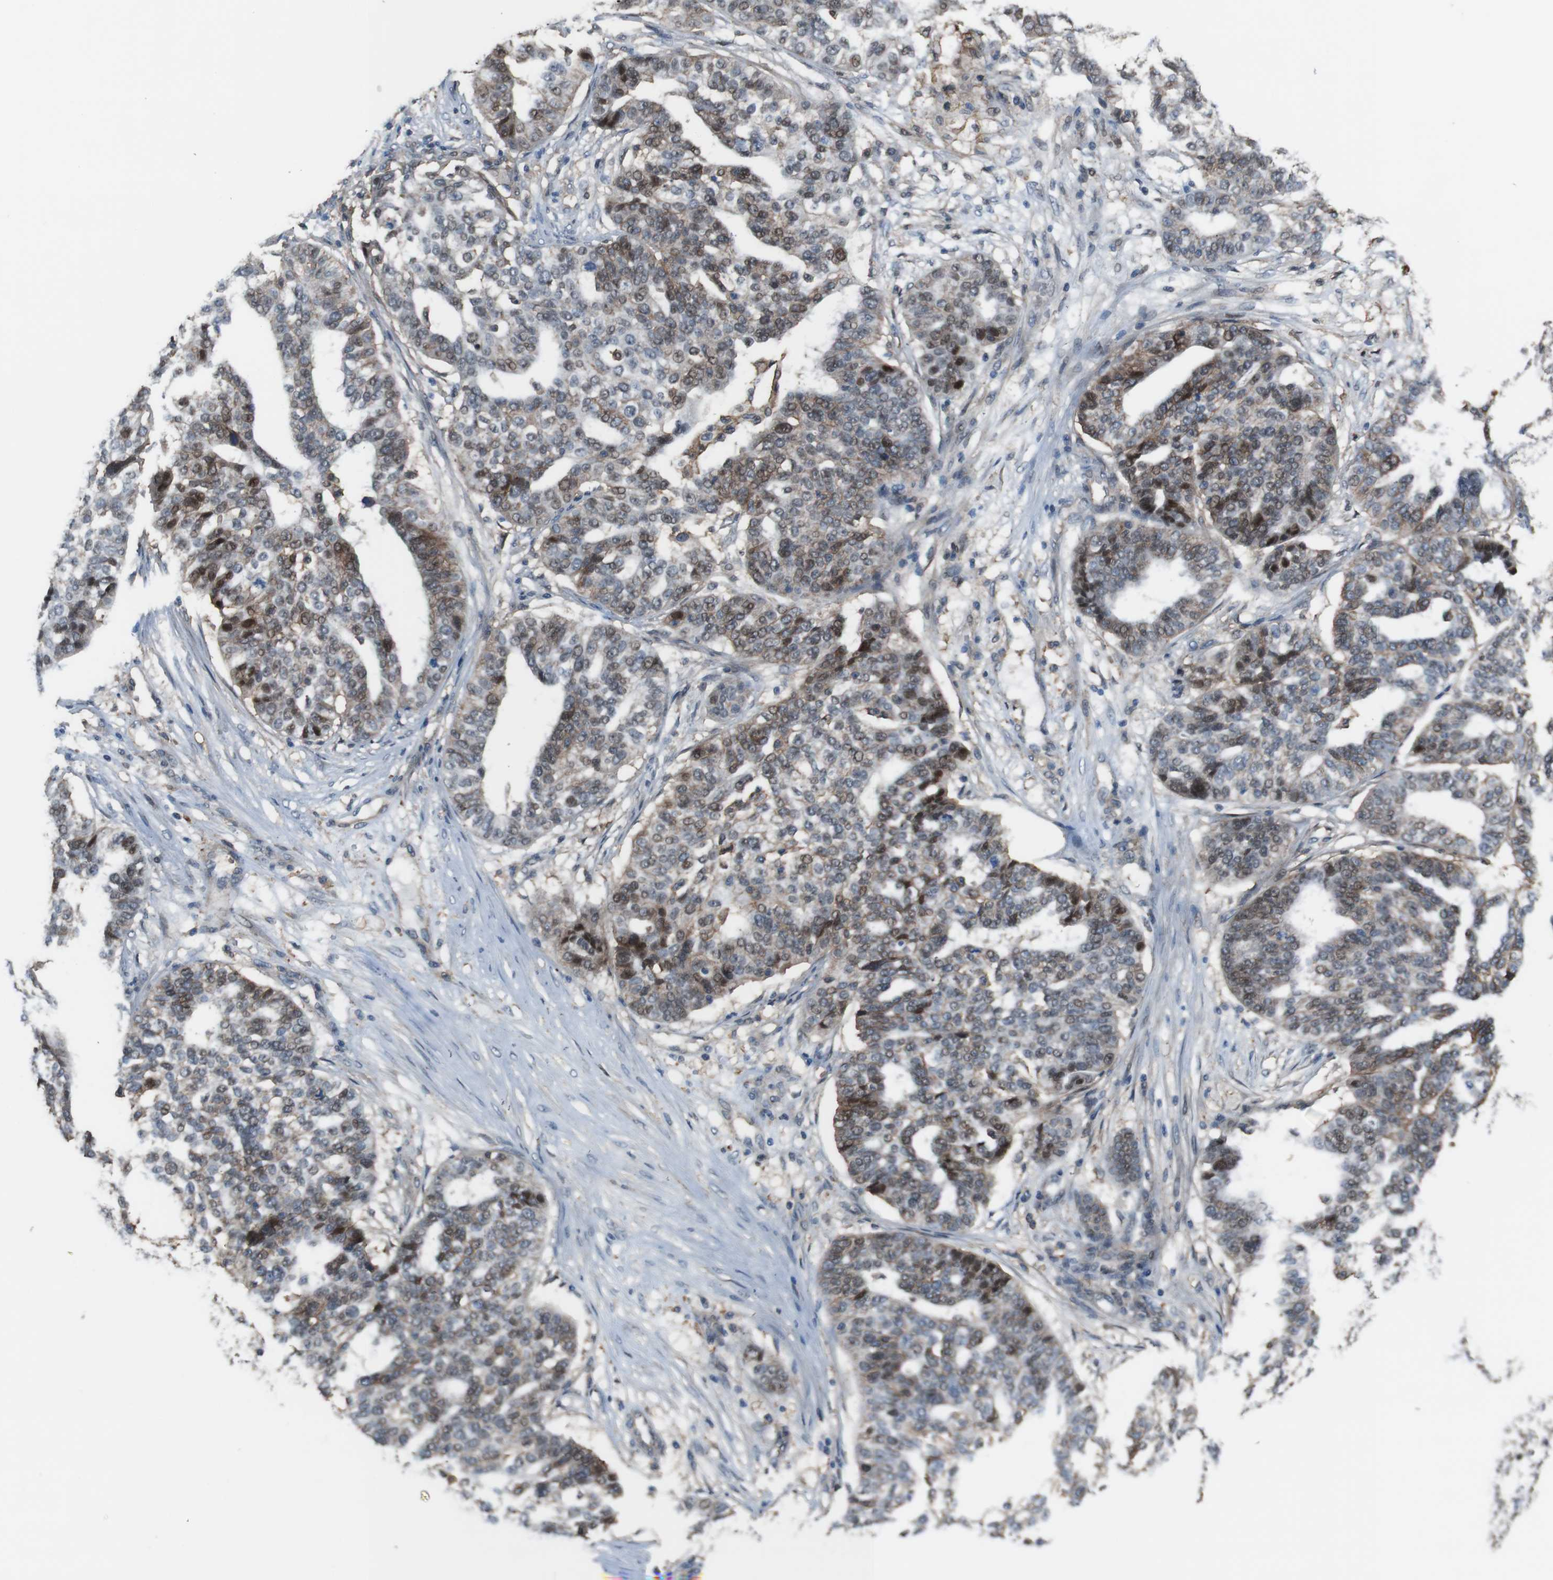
{"staining": {"intensity": "moderate", "quantity": "<25%", "location": "nuclear"}, "tissue": "ovarian cancer", "cell_type": "Tumor cells", "image_type": "cancer", "snomed": [{"axis": "morphology", "description": "Cystadenocarcinoma, serous, NOS"}, {"axis": "topography", "description": "Ovary"}], "caption": "Ovarian cancer stained with immunohistochemistry (IHC) displays moderate nuclear expression in about <25% of tumor cells.", "gene": "ATP2B1", "patient": {"sex": "female", "age": 59}}